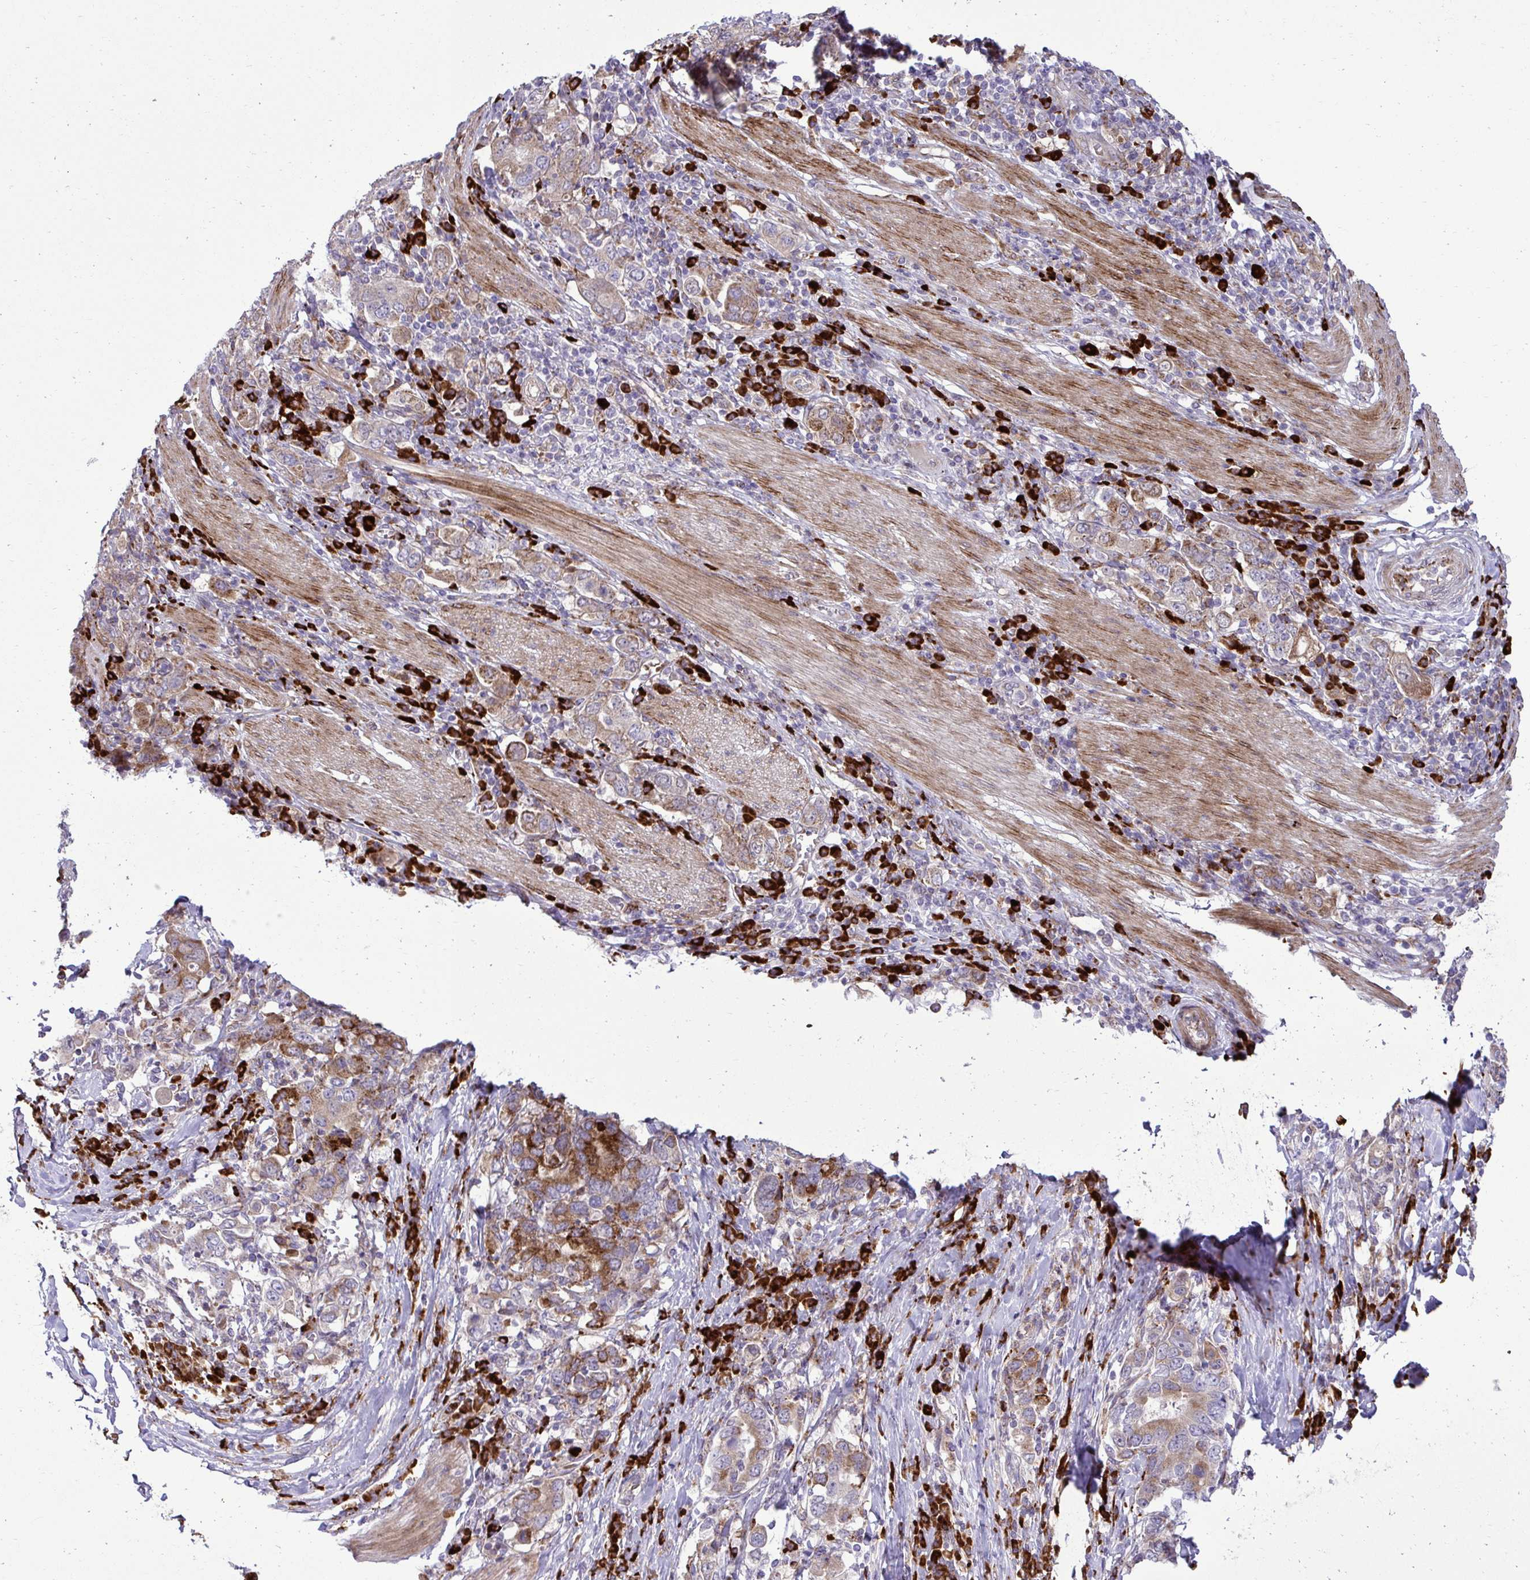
{"staining": {"intensity": "moderate", "quantity": "25%-75%", "location": "cytoplasmic/membranous"}, "tissue": "stomach cancer", "cell_type": "Tumor cells", "image_type": "cancer", "snomed": [{"axis": "morphology", "description": "Adenocarcinoma, NOS"}, {"axis": "topography", "description": "Stomach, upper"}, {"axis": "topography", "description": "Stomach"}], "caption": "An image showing moderate cytoplasmic/membranous expression in approximately 25%-75% of tumor cells in stomach adenocarcinoma, as visualized by brown immunohistochemical staining.", "gene": "LIMS1", "patient": {"sex": "male", "age": 62}}